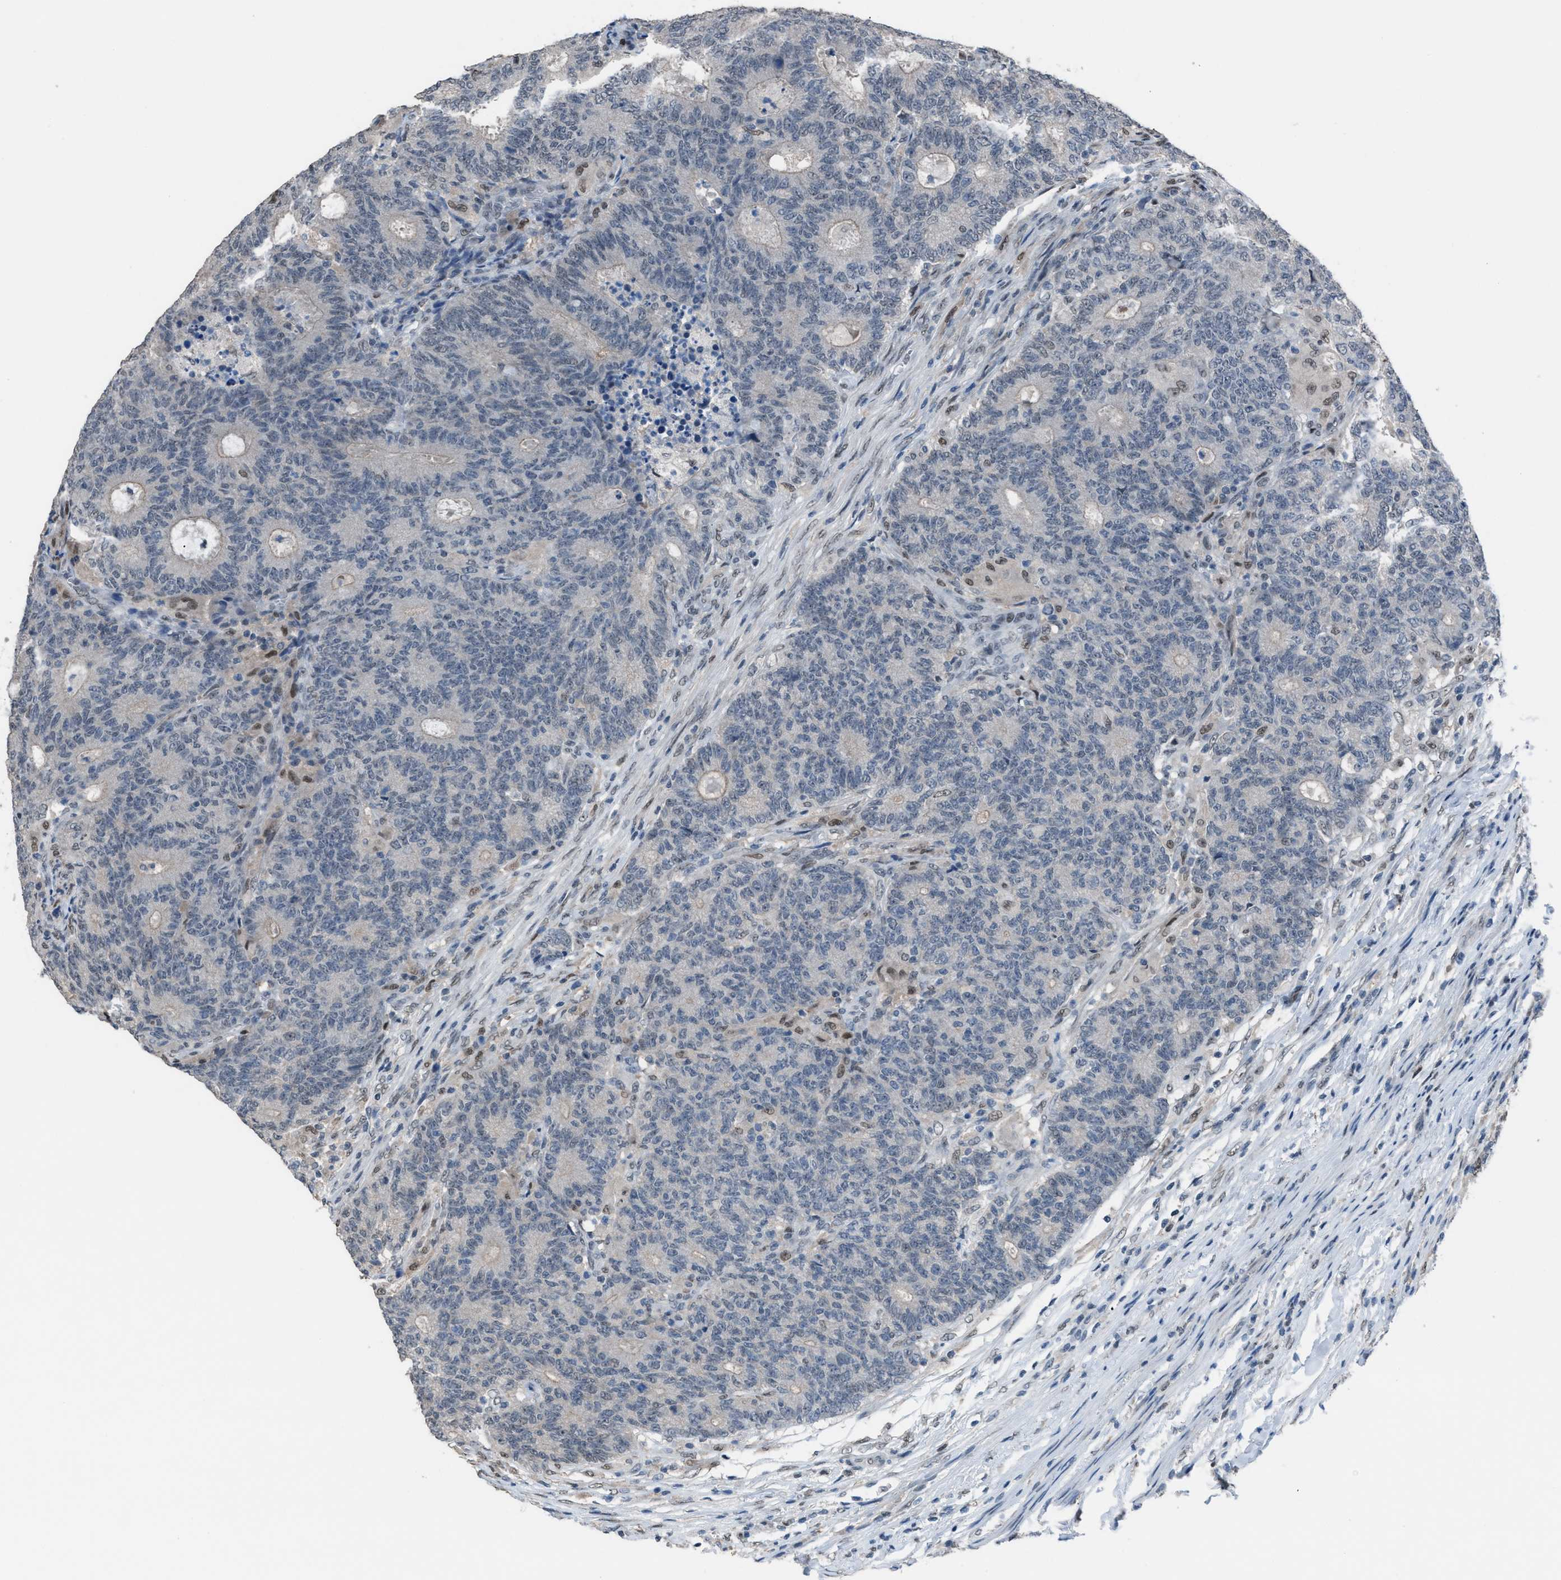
{"staining": {"intensity": "weak", "quantity": "<25%", "location": "cytoplasmic/membranous,nuclear"}, "tissue": "colorectal cancer", "cell_type": "Tumor cells", "image_type": "cancer", "snomed": [{"axis": "morphology", "description": "Normal tissue, NOS"}, {"axis": "morphology", "description": "Adenocarcinoma, NOS"}, {"axis": "topography", "description": "Colon"}], "caption": "An image of human adenocarcinoma (colorectal) is negative for staining in tumor cells.", "gene": "ZNF276", "patient": {"sex": "female", "age": 75}}